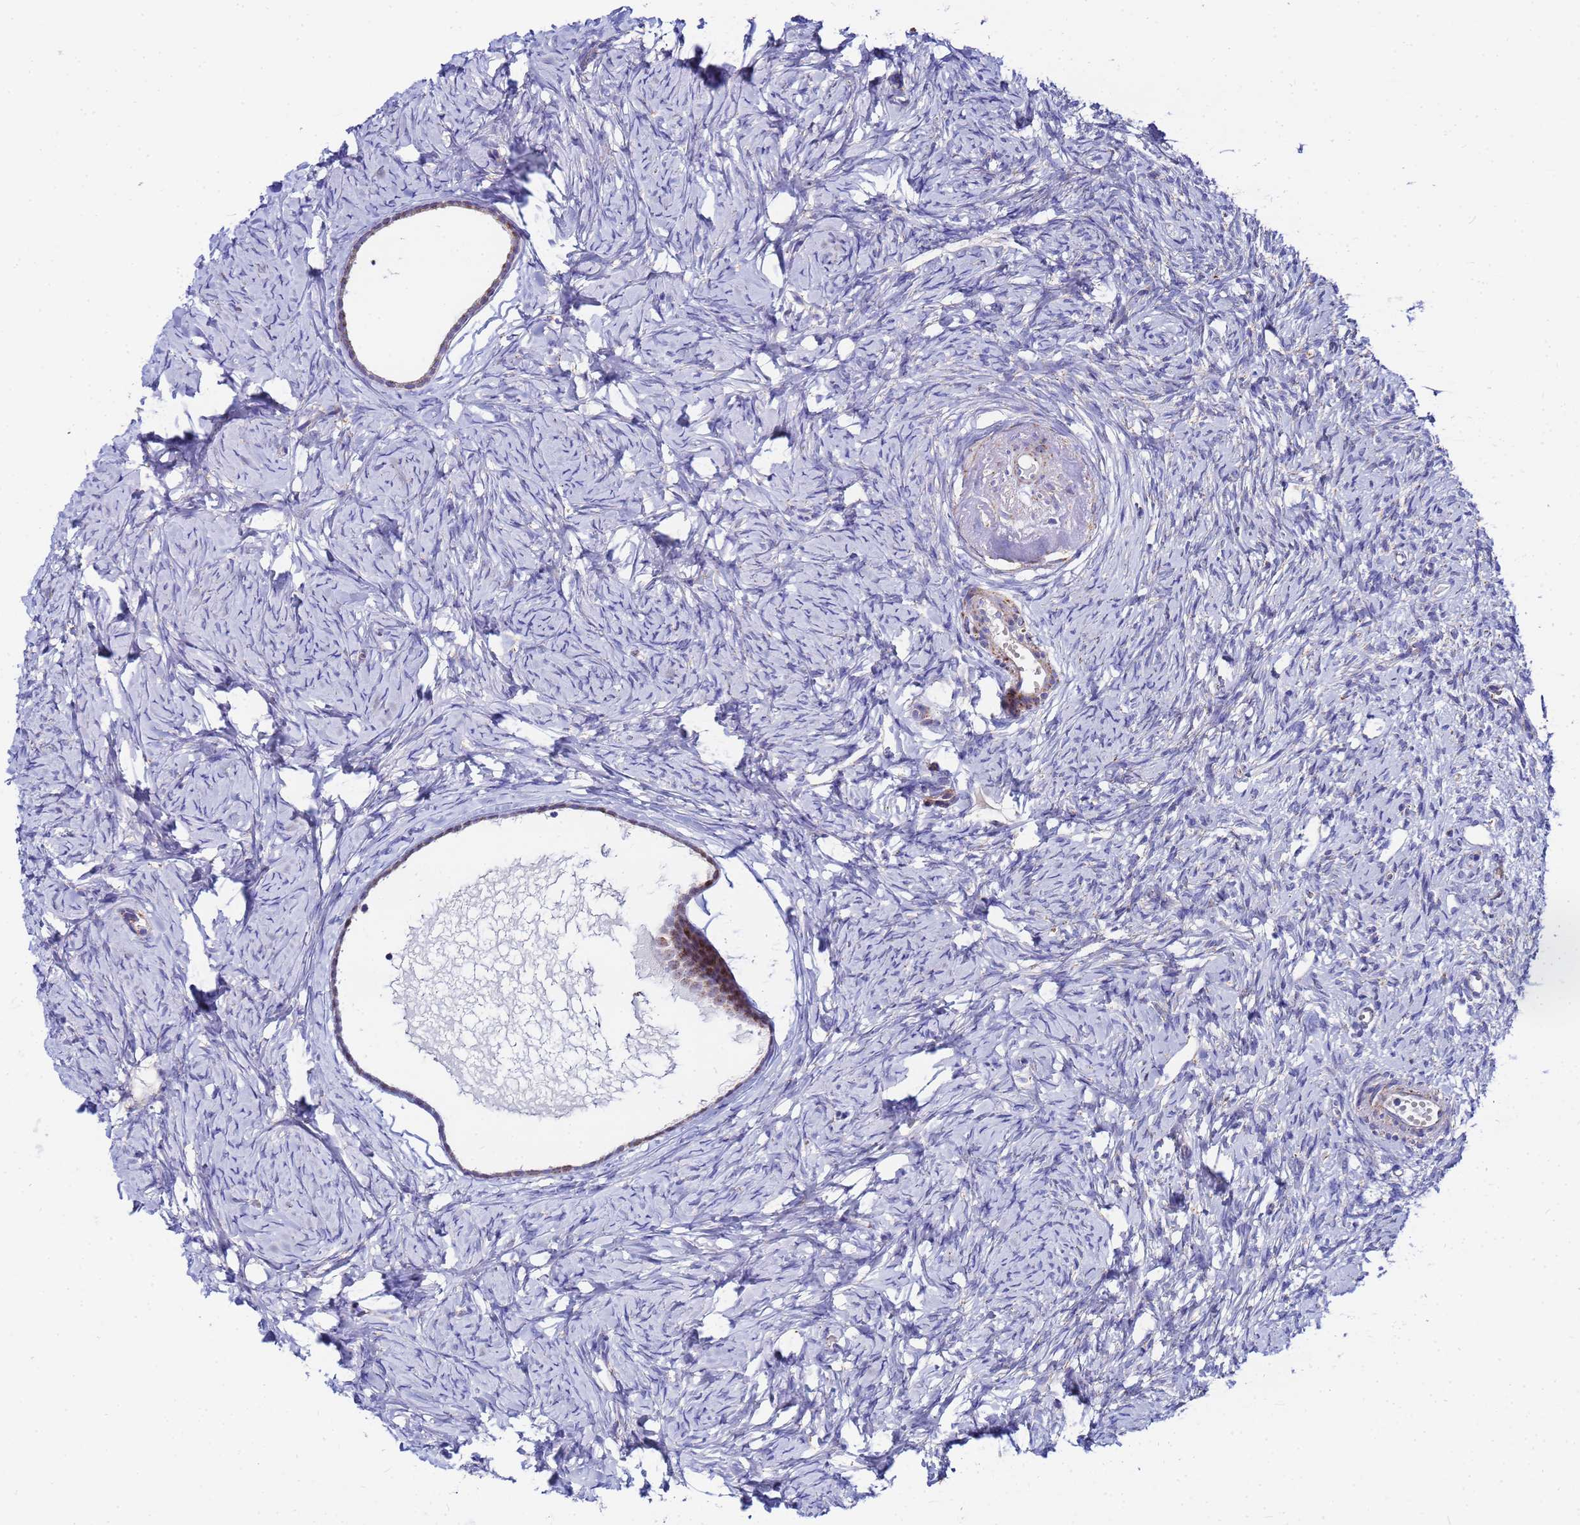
{"staining": {"intensity": "negative", "quantity": "none", "location": "none"}, "tissue": "ovary", "cell_type": "Ovarian stroma cells", "image_type": "normal", "snomed": [{"axis": "morphology", "description": "Normal tissue, NOS"}, {"axis": "topography", "description": "Ovary"}], "caption": "High power microscopy photomicrograph of an IHC micrograph of unremarkable ovary, revealing no significant staining in ovarian stroma cells.", "gene": "FAHD2A", "patient": {"sex": "female", "age": 51}}